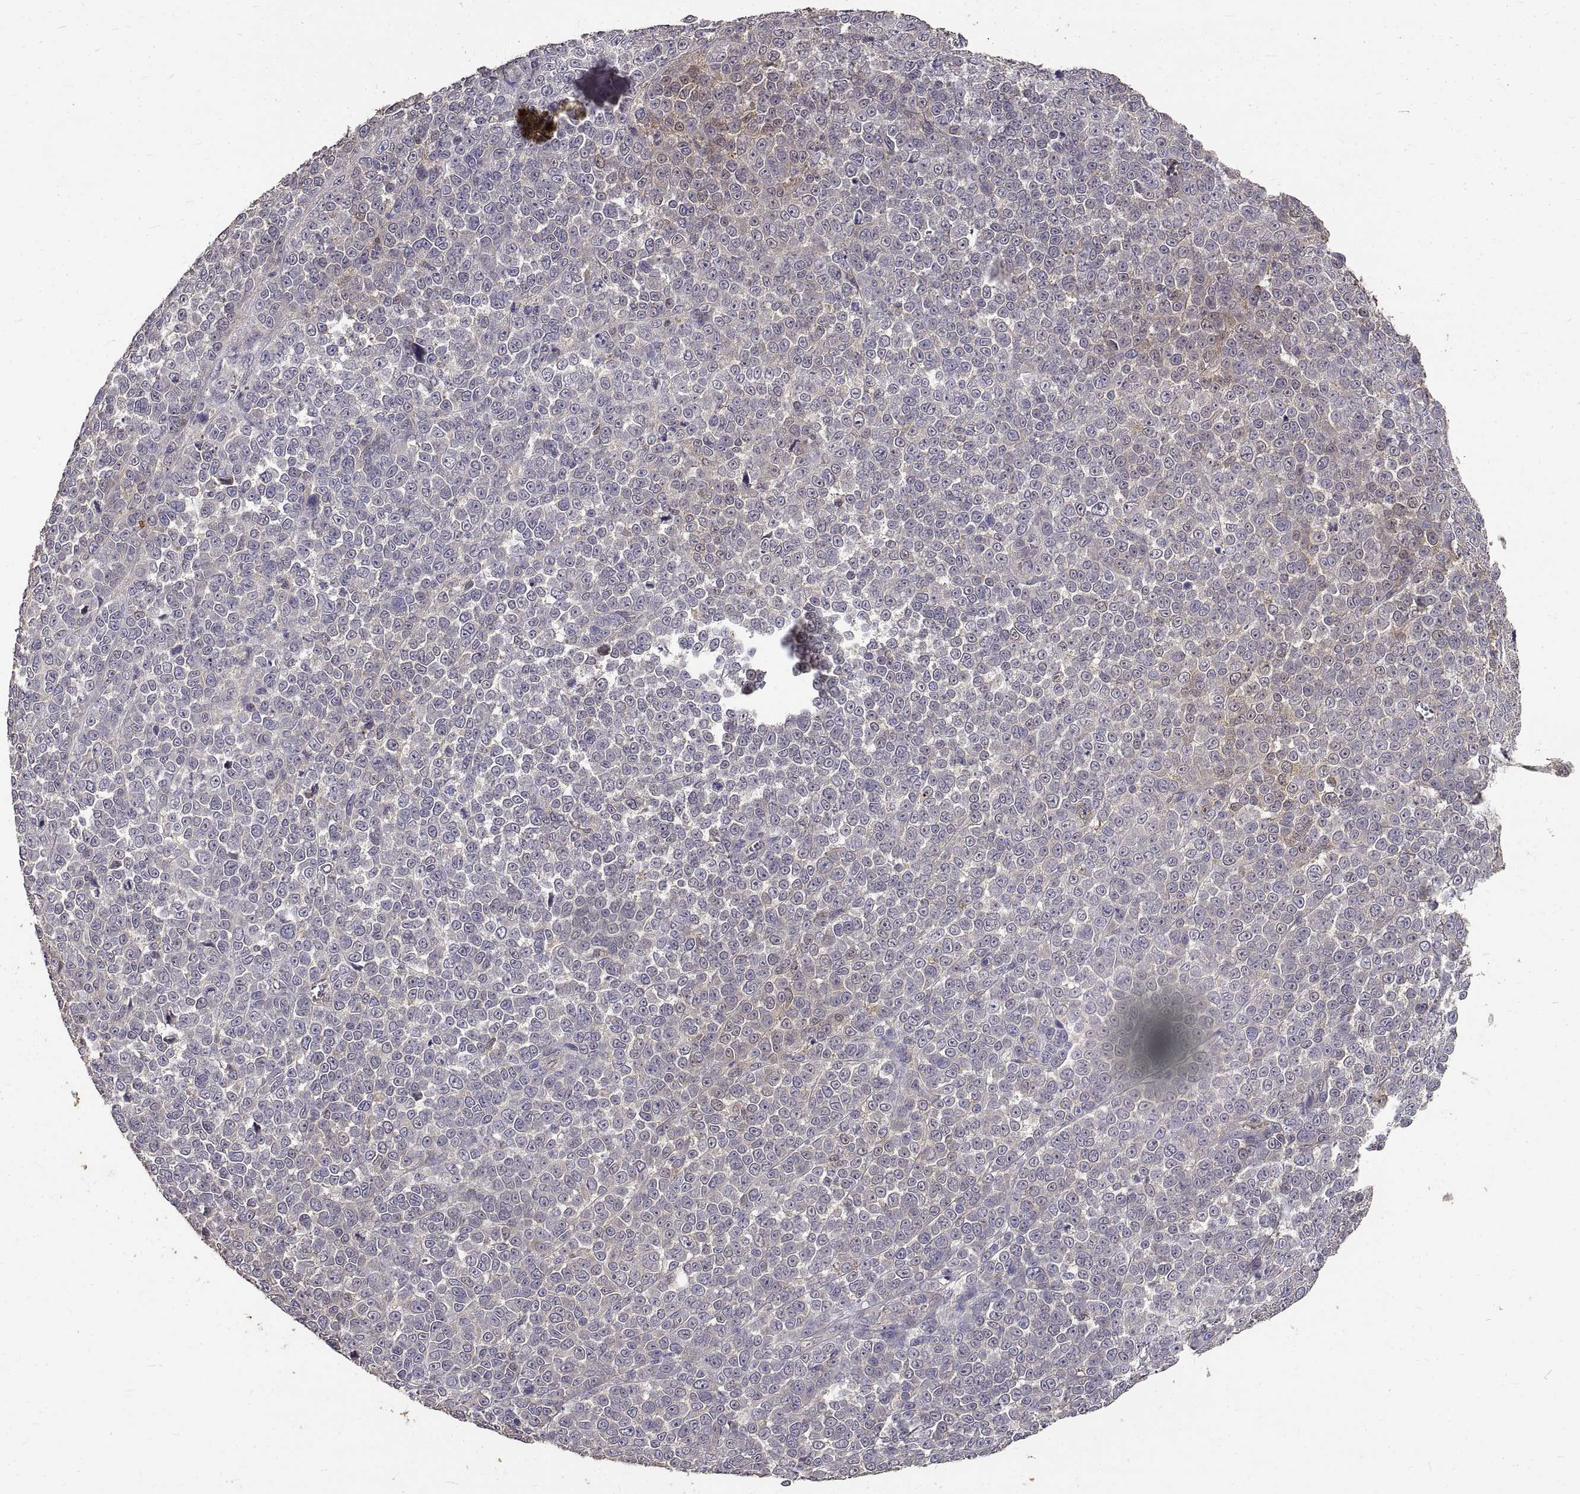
{"staining": {"intensity": "weak", "quantity": "<25%", "location": "cytoplasmic/membranous"}, "tissue": "melanoma", "cell_type": "Tumor cells", "image_type": "cancer", "snomed": [{"axis": "morphology", "description": "Malignant melanoma, NOS"}, {"axis": "topography", "description": "Skin"}], "caption": "A high-resolution micrograph shows immunohistochemistry (IHC) staining of melanoma, which shows no significant staining in tumor cells. (DAB (3,3'-diaminobenzidine) immunohistochemistry (IHC) with hematoxylin counter stain).", "gene": "PEA15", "patient": {"sex": "female", "age": 95}}